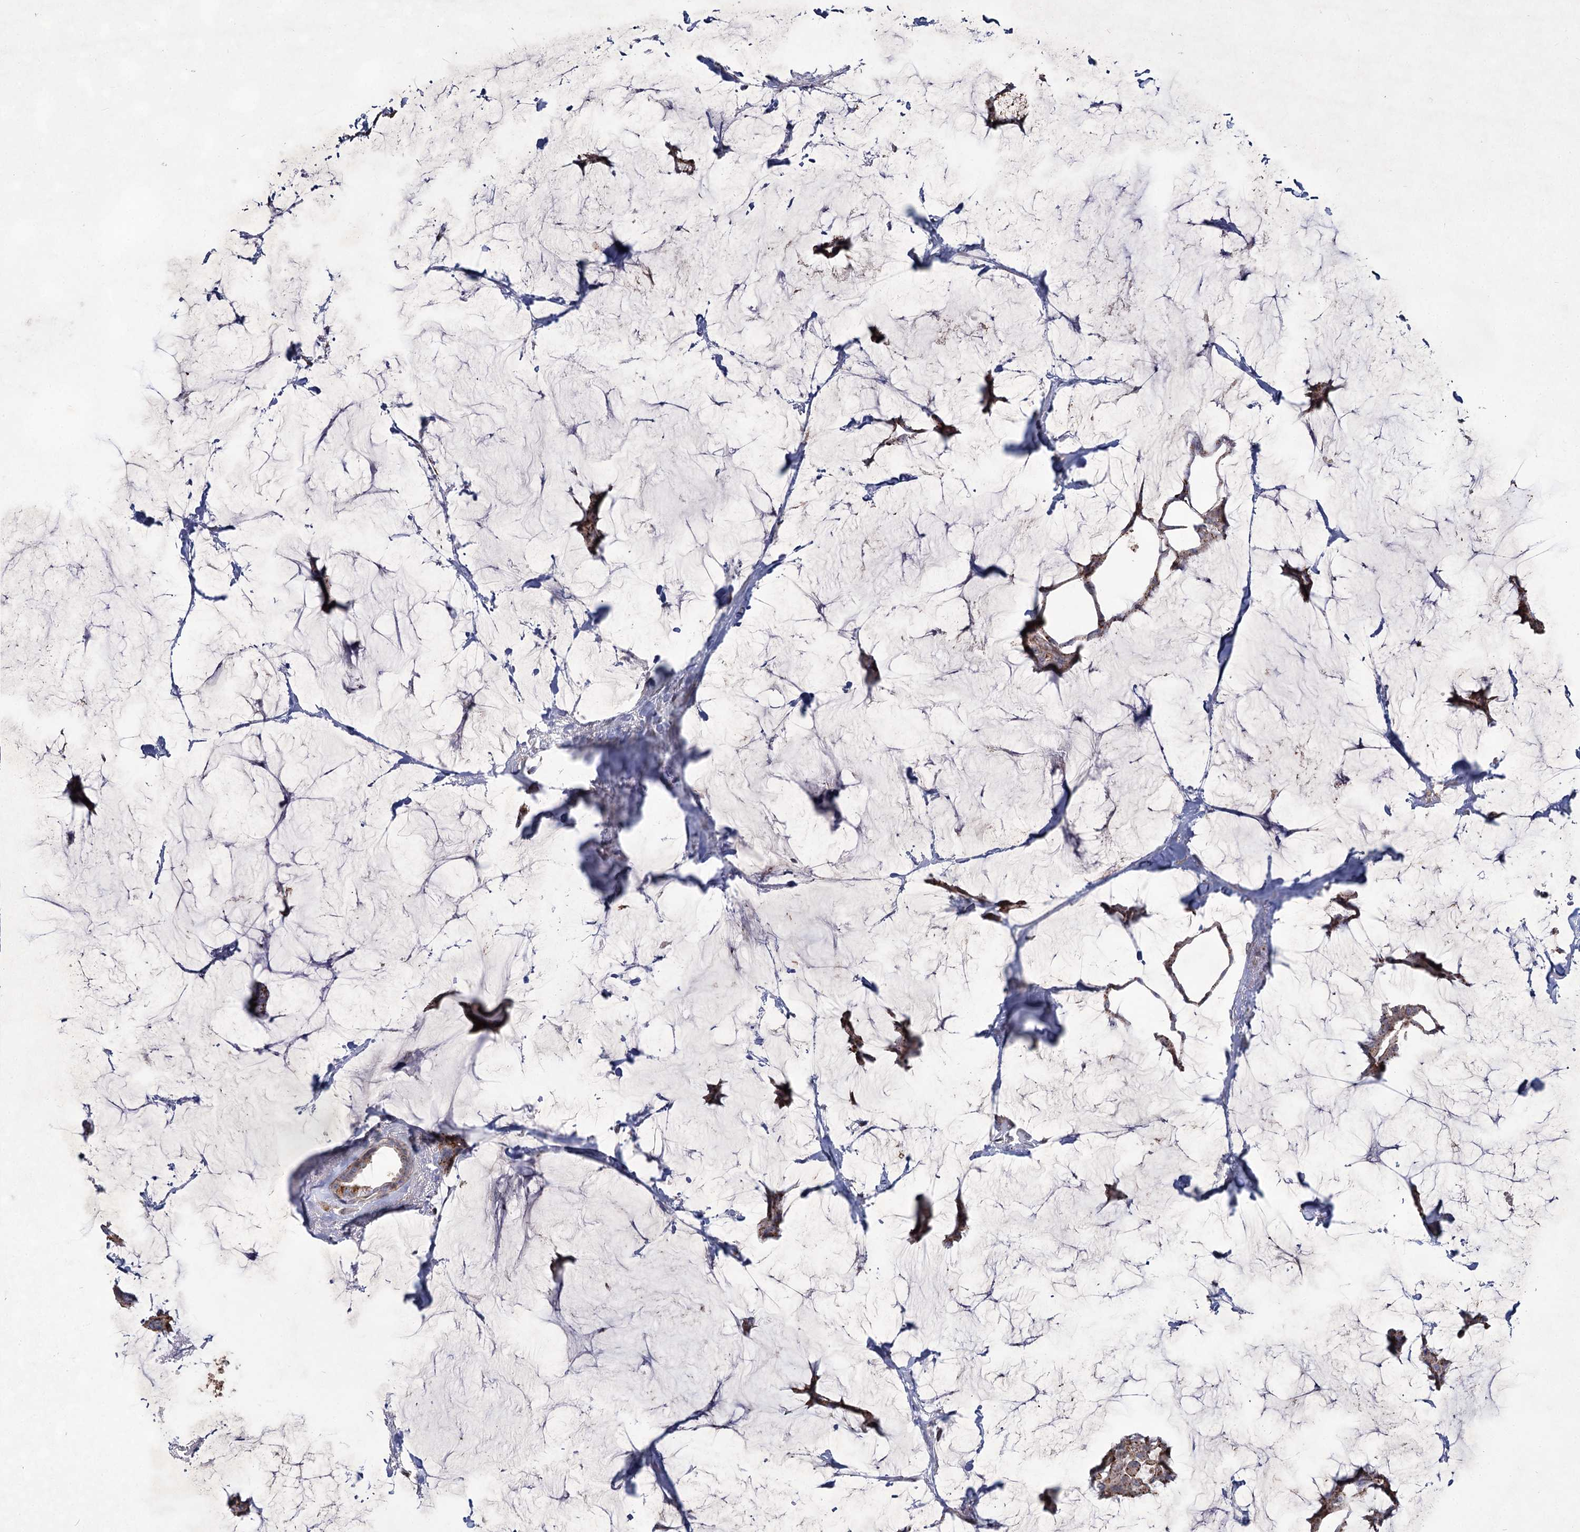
{"staining": {"intensity": "moderate", "quantity": ">75%", "location": "cytoplasmic/membranous"}, "tissue": "breast cancer", "cell_type": "Tumor cells", "image_type": "cancer", "snomed": [{"axis": "morphology", "description": "Duct carcinoma"}, {"axis": "topography", "description": "Breast"}], "caption": "A brown stain shows moderate cytoplasmic/membranous expression of a protein in breast cancer tumor cells.", "gene": "ATL2", "patient": {"sex": "female", "age": 93}}